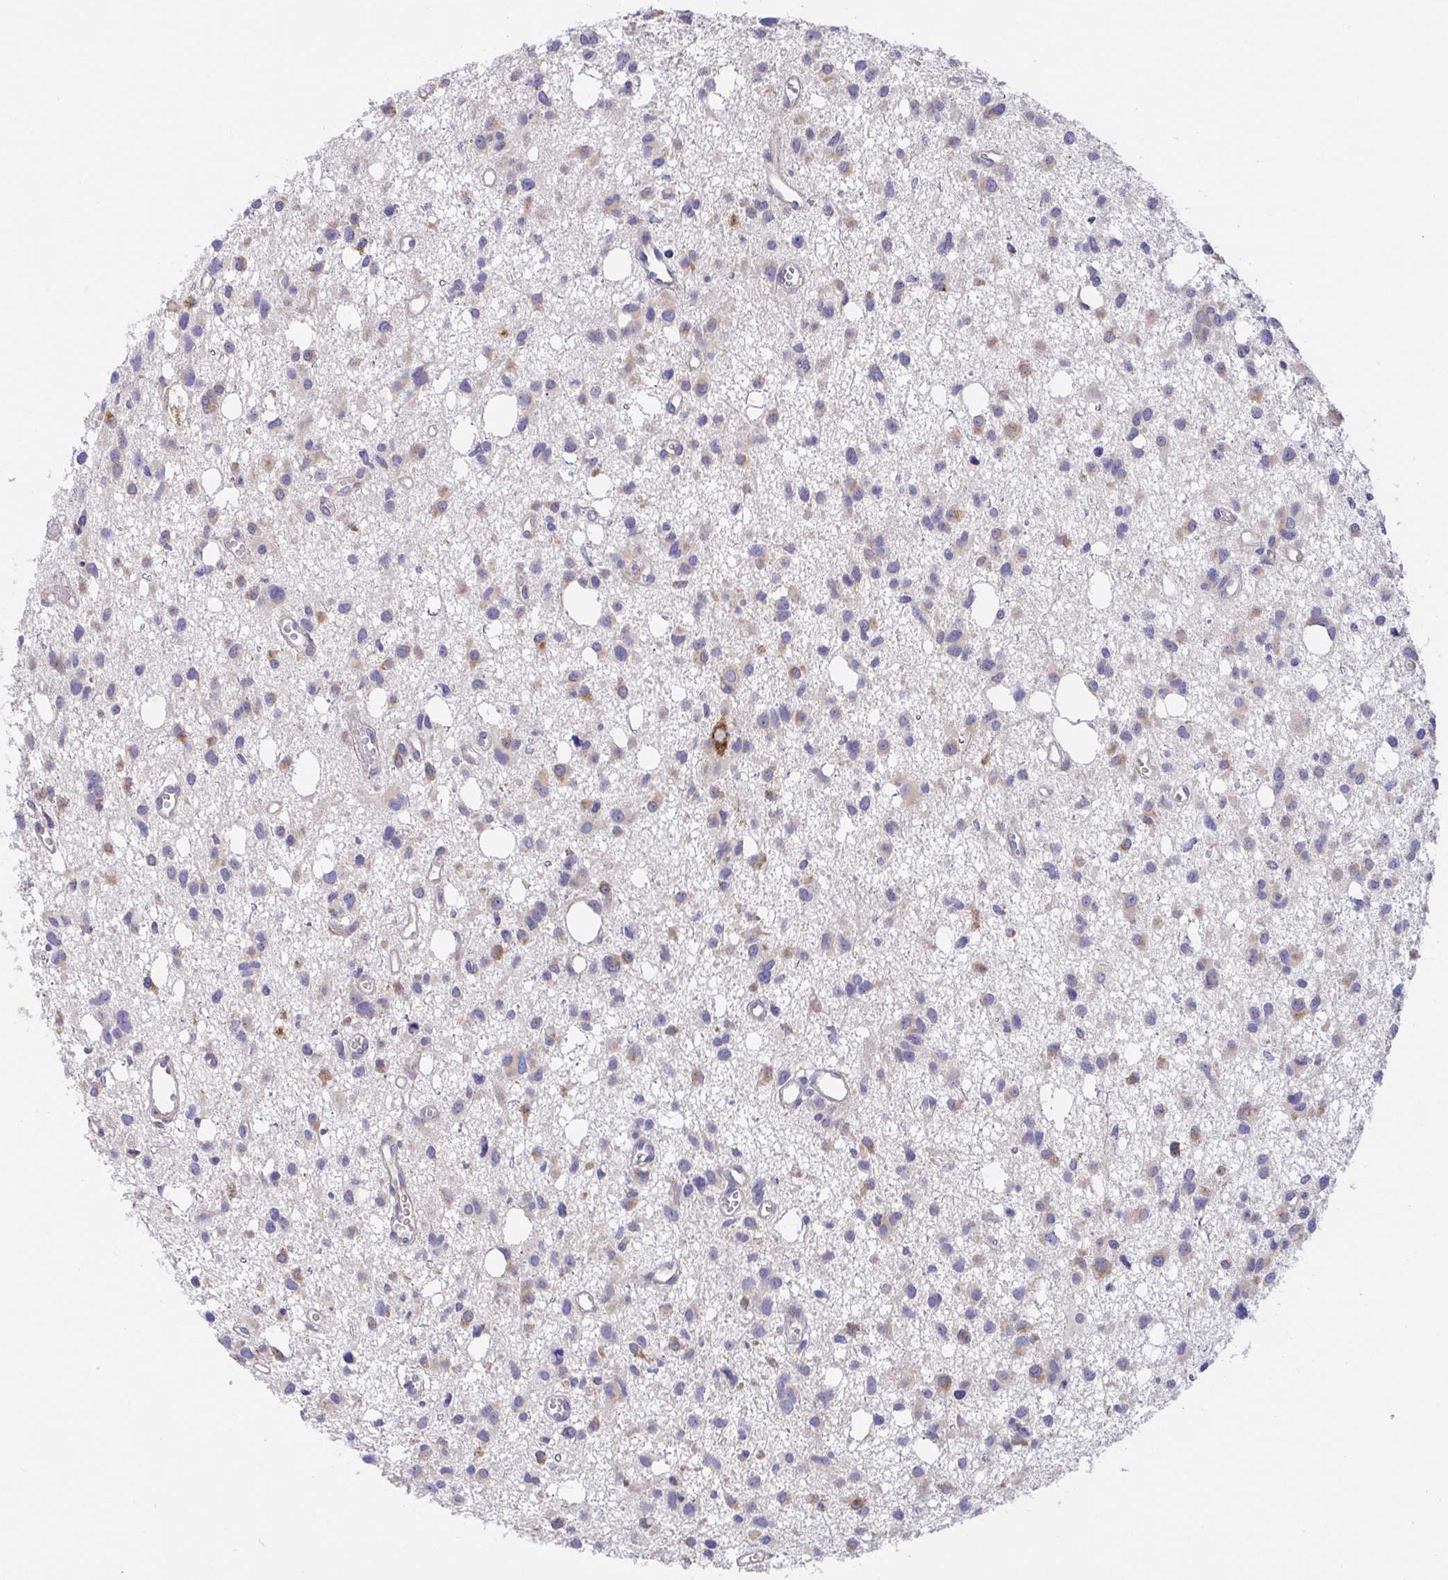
{"staining": {"intensity": "weak", "quantity": "<25%", "location": "cytoplasmic/membranous"}, "tissue": "glioma", "cell_type": "Tumor cells", "image_type": "cancer", "snomed": [{"axis": "morphology", "description": "Glioma, malignant, High grade"}, {"axis": "topography", "description": "Brain"}], "caption": "Malignant glioma (high-grade) stained for a protein using IHC shows no positivity tumor cells.", "gene": "MIA3", "patient": {"sex": "male", "age": 23}}